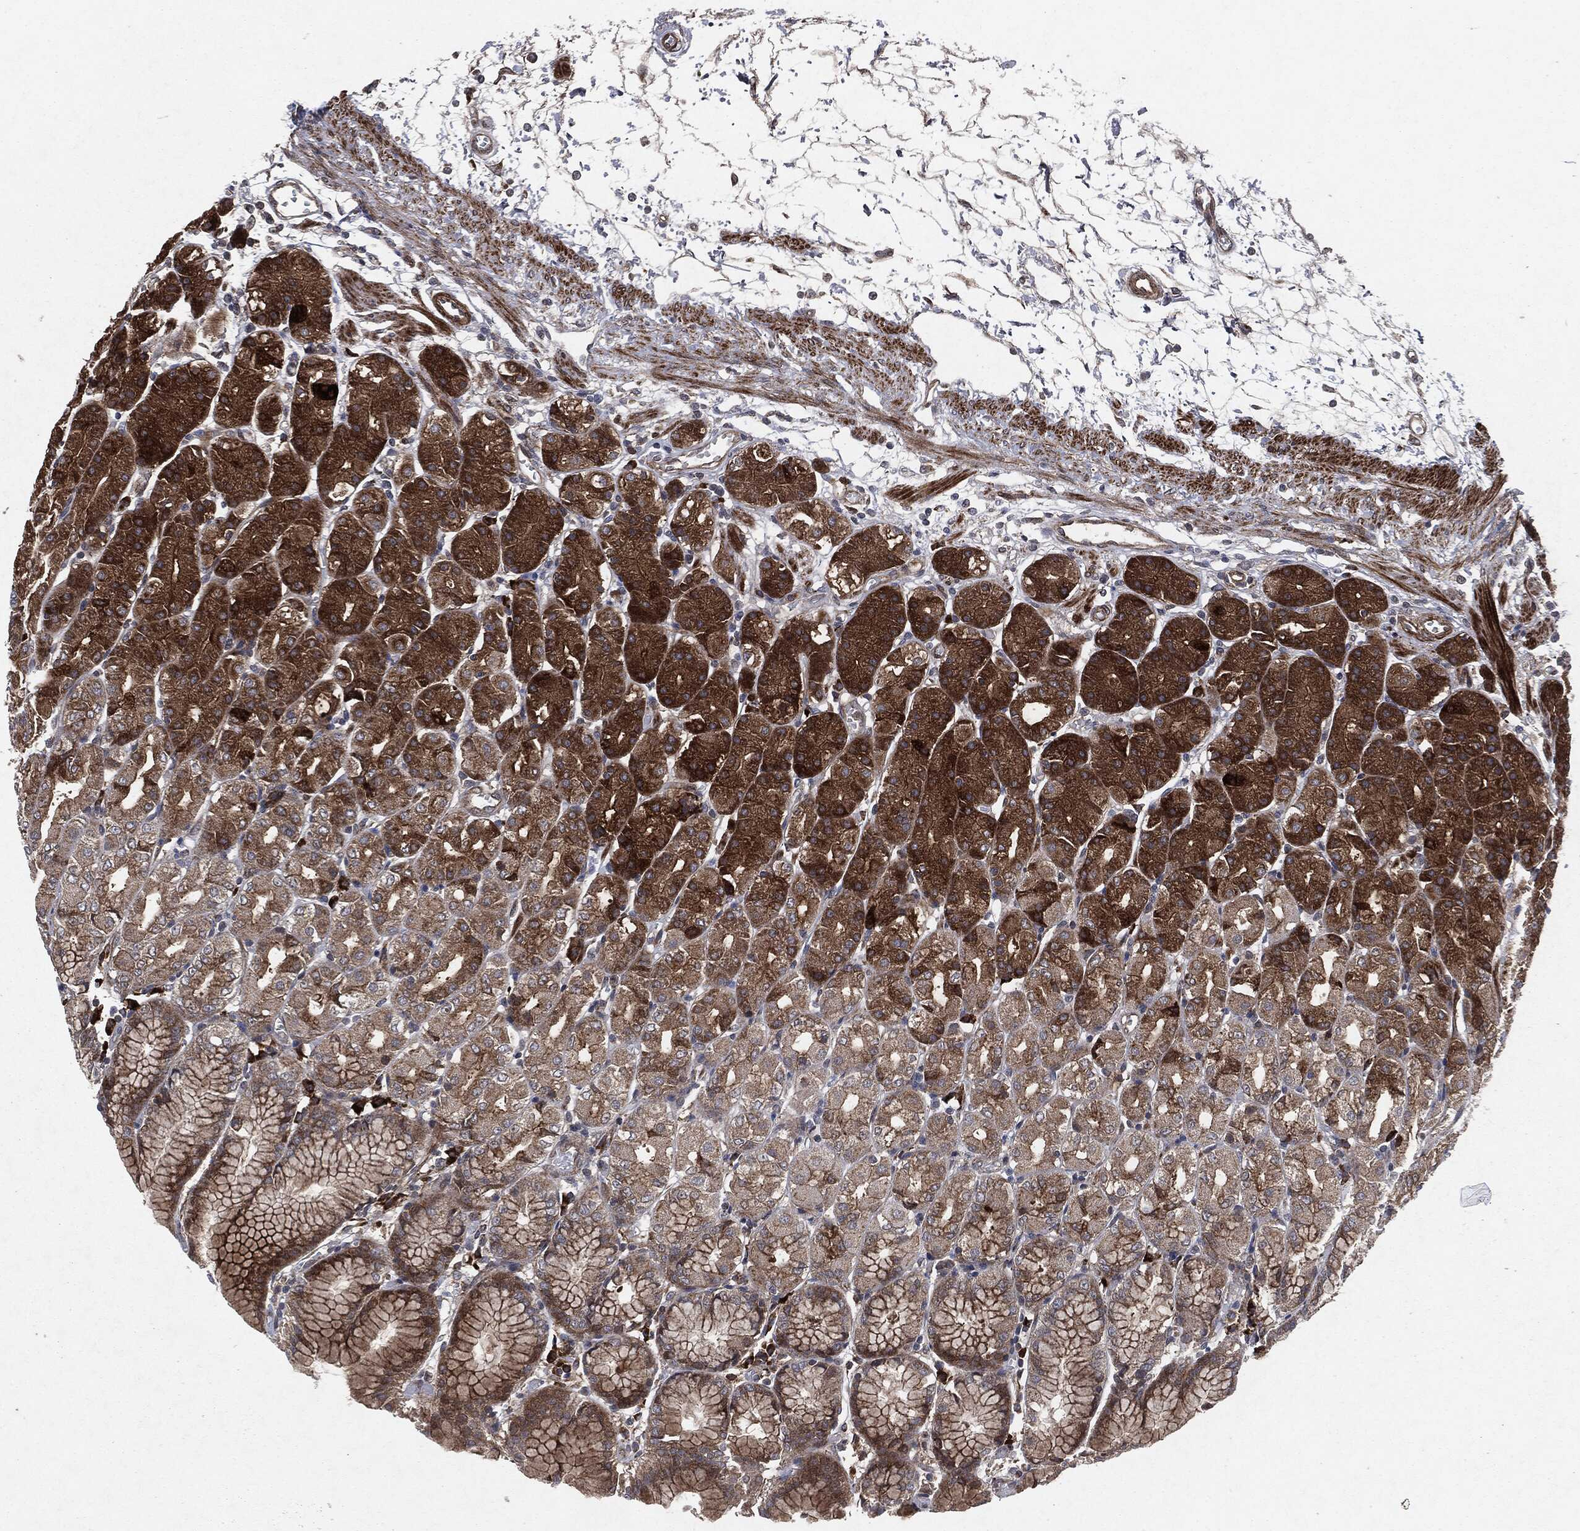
{"staining": {"intensity": "strong", "quantity": "25%-75%", "location": "cytoplasmic/membranous"}, "tissue": "stomach", "cell_type": "Glandular cells", "image_type": "normal", "snomed": [{"axis": "morphology", "description": "Normal tissue, NOS"}, {"axis": "morphology", "description": "Adenocarcinoma, NOS"}, {"axis": "topography", "description": "Stomach"}], "caption": "Protein staining of benign stomach shows strong cytoplasmic/membranous positivity in about 25%-75% of glandular cells.", "gene": "RAF1", "patient": {"sex": "female", "age": 81}}